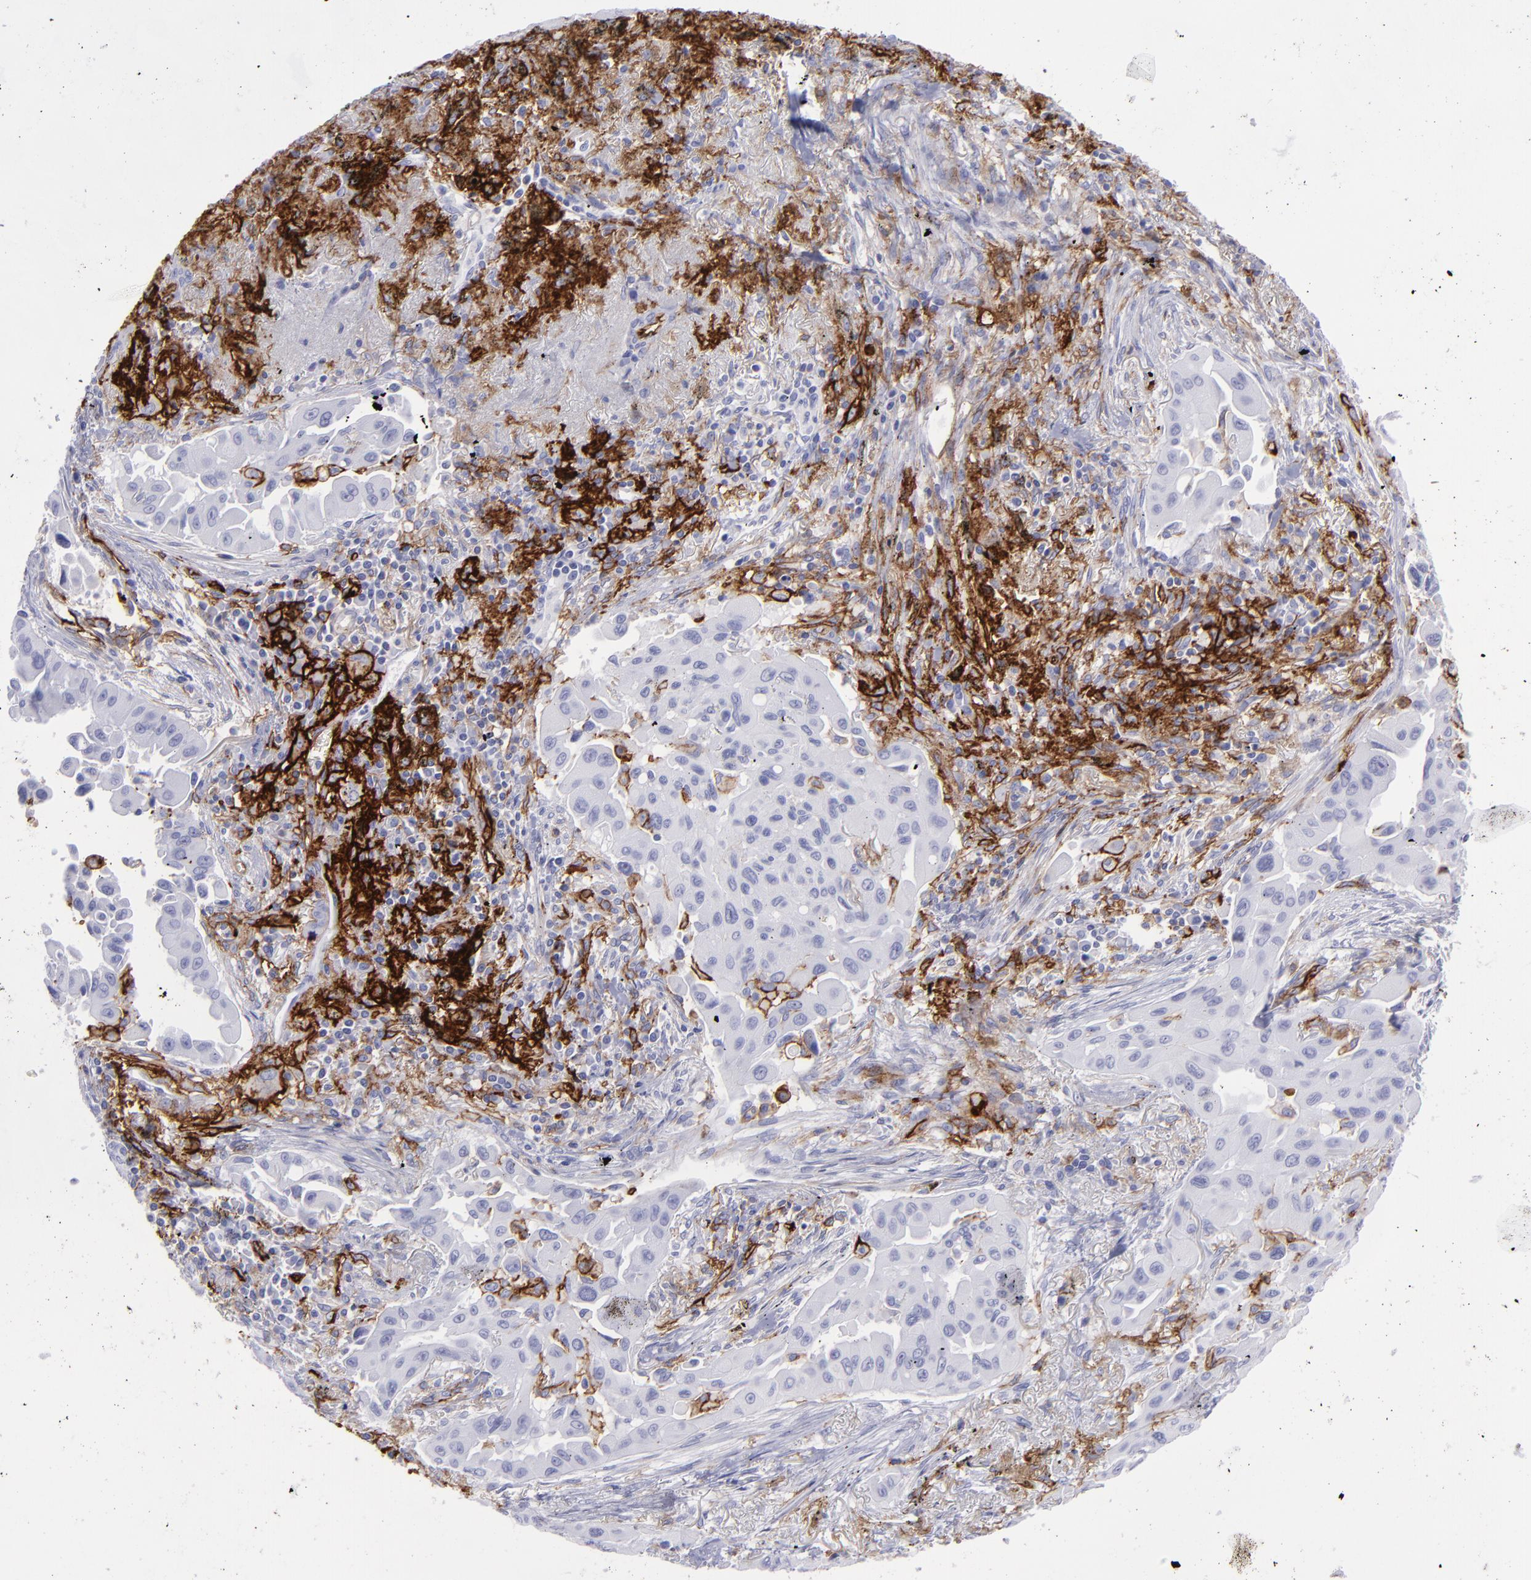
{"staining": {"intensity": "strong", "quantity": "<25%", "location": "cytoplasmic/membranous"}, "tissue": "lung cancer", "cell_type": "Tumor cells", "image_type": "cancer", "snomed": [{"axis": "morphology", "description": "Adenocarcinoma, NOS"}, {"axis": "topography", "description": "Lung"}], "caption": "Protein staining reveals strong cytoplasmic/membranous expression in about <25% of tumor cells in lung cancer. (Brightfield microscopy of DAB IHC at high magnification).", "gene": "ACE", "patient": {"sex": "male", "age": 68}}